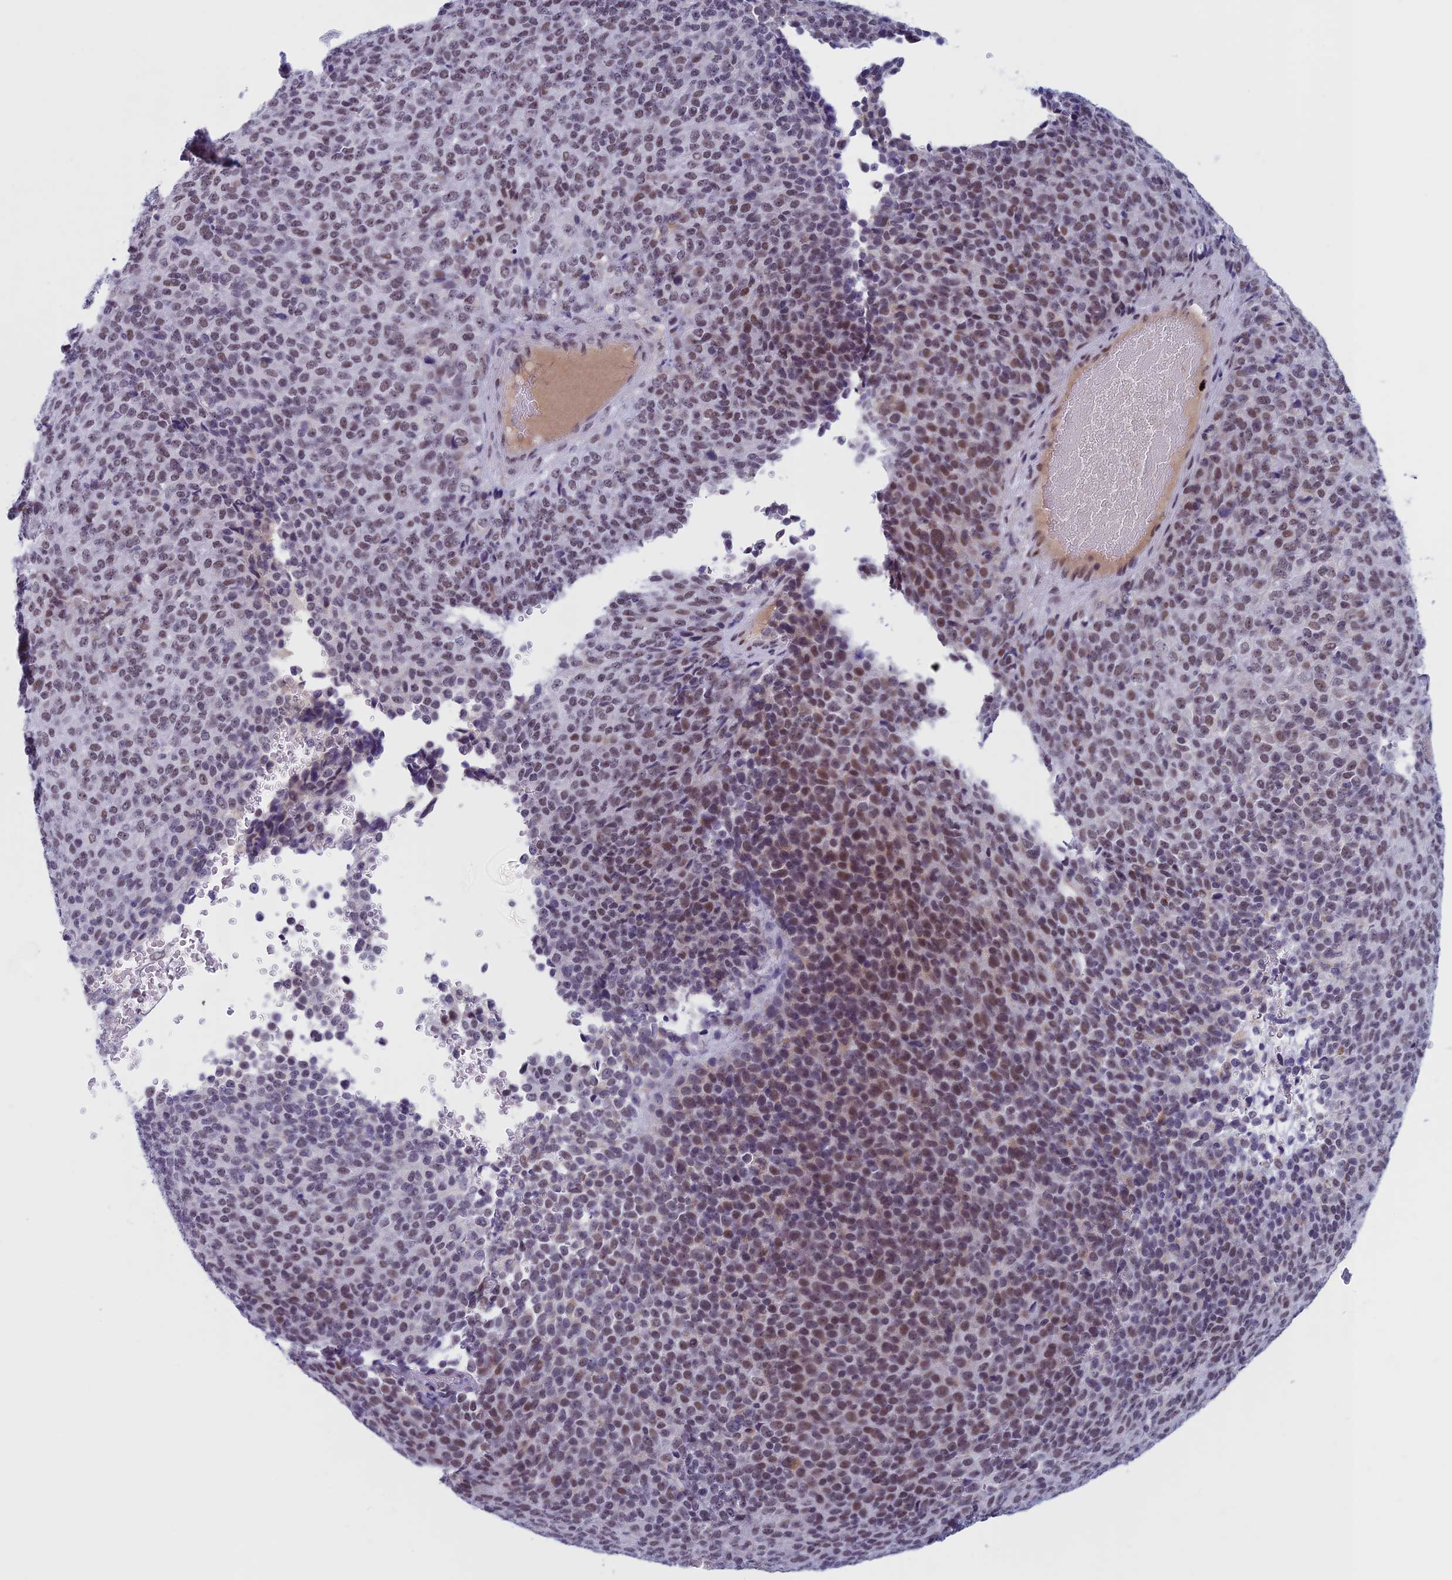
{"staining": {"intensity": "moderate", "quantity": "25%-75%", "location": "nuclear"}, "tissue": "melanoma", "cell_type": "Tumor cells", "image_type": "cancer", "snomed": [{"axis": "morphology", "description": "Malignant melanoma, Metastatic site"}, {"axis": "topography", "description": "Brain"}], "caption": "High-power microscopy captured an IHC image of malignant melanoma (metastatic site), revealing moderate nuclear expression in approximately 25%-75% of tumor cells.", "gene": "ASH2L", "patient": {"sex": "female", "age": 56}}